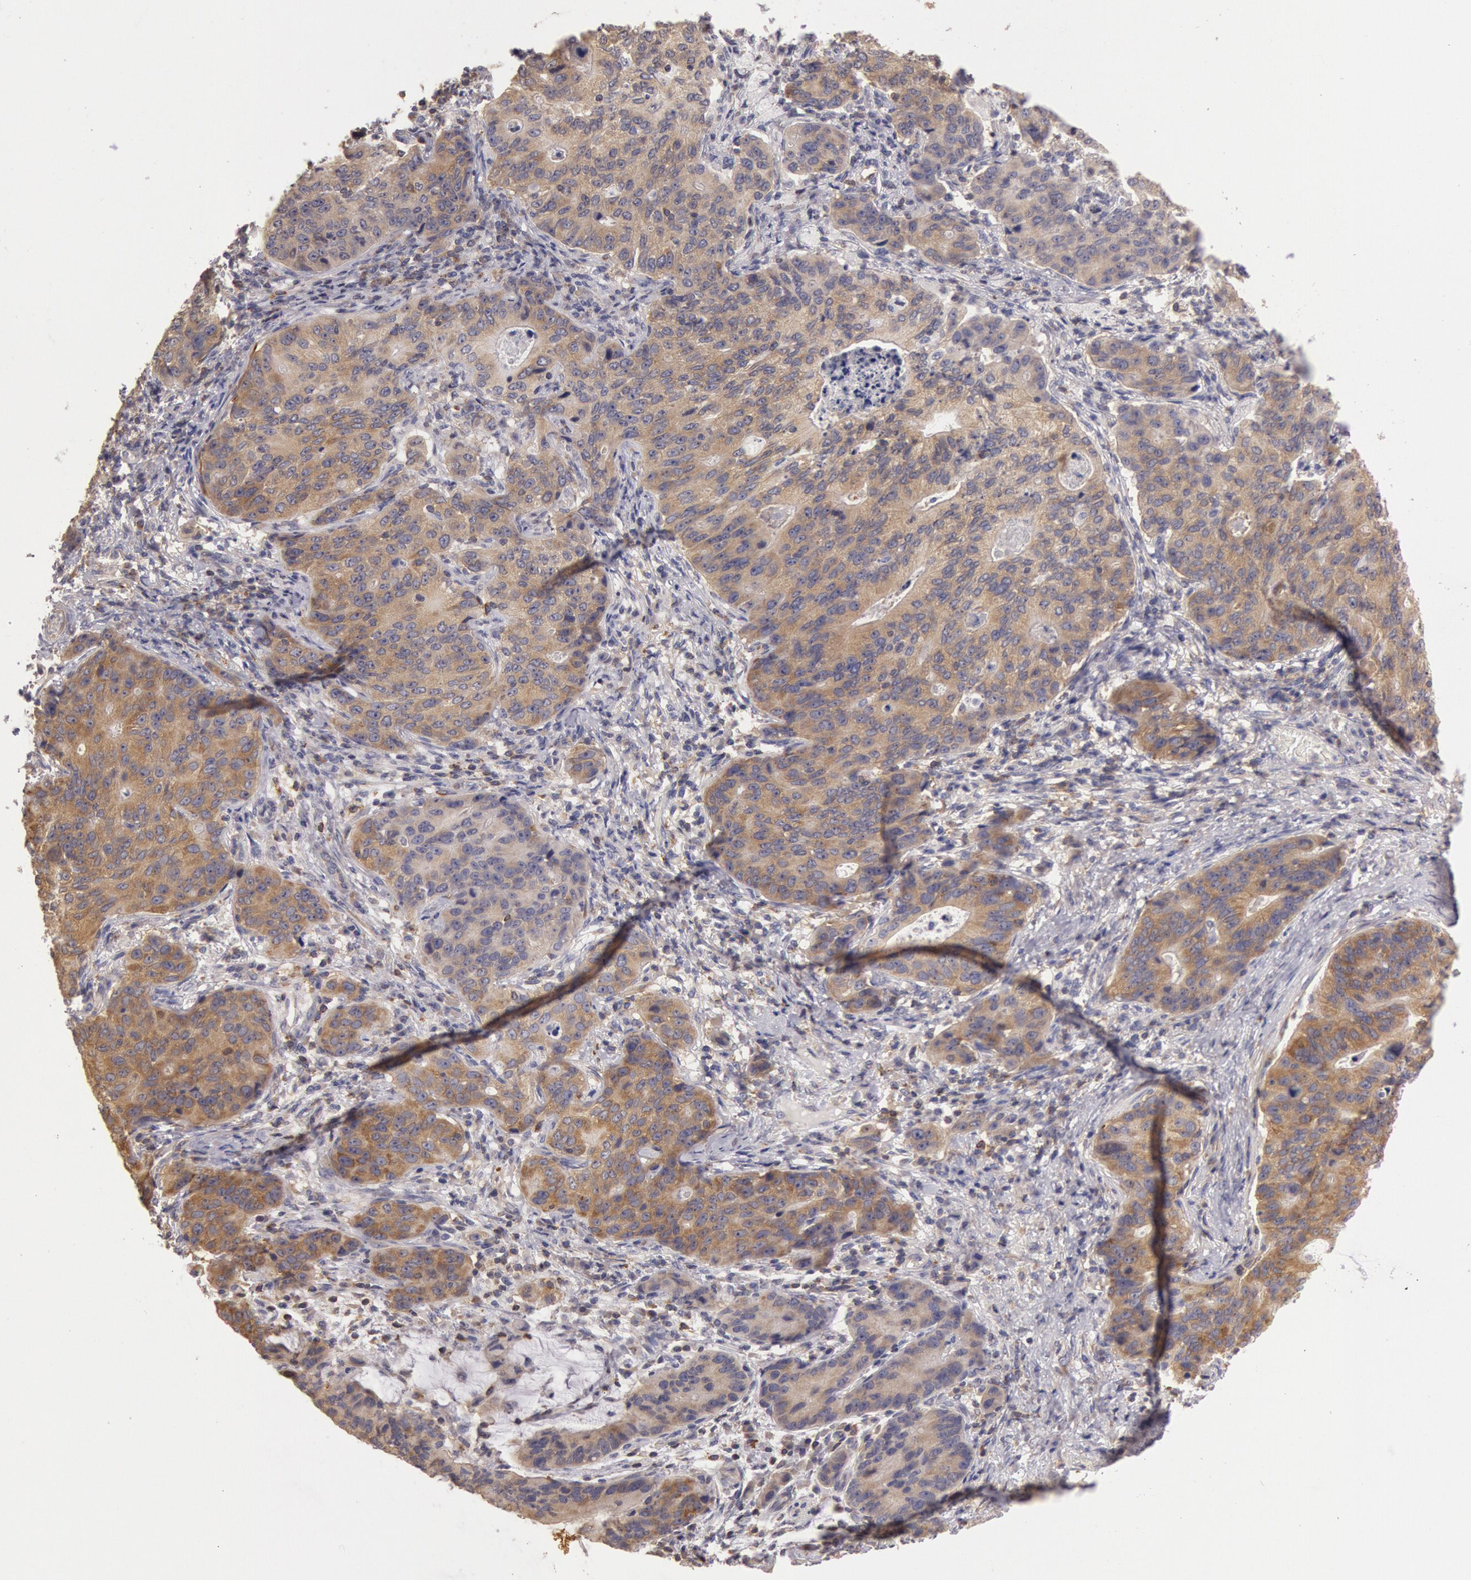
{"staining": {"intensity": "moderate", "quantity": ">75%", "location": "cytoplasmic/membranous"}, "tissue": "stomach cancer", "cell_type": "Tumor cells", "image_type": "cancer", "snomed": [{"axis": "morphology", "description": "Adenocarcinoma, NOS"}, {"axis": "topography", "description": "Esophagus"}, {"axis": "topography", "description": "Stomach"}], "caption": "Human adenocarcinoma (stomach) stained for a protein (brown) demonstrates moderate cytoplasmic/membranous positive positivity in approximately >75% of tumor cells.", "gene": "NMT2", "patient": {"sex": "male", "age": 74}}